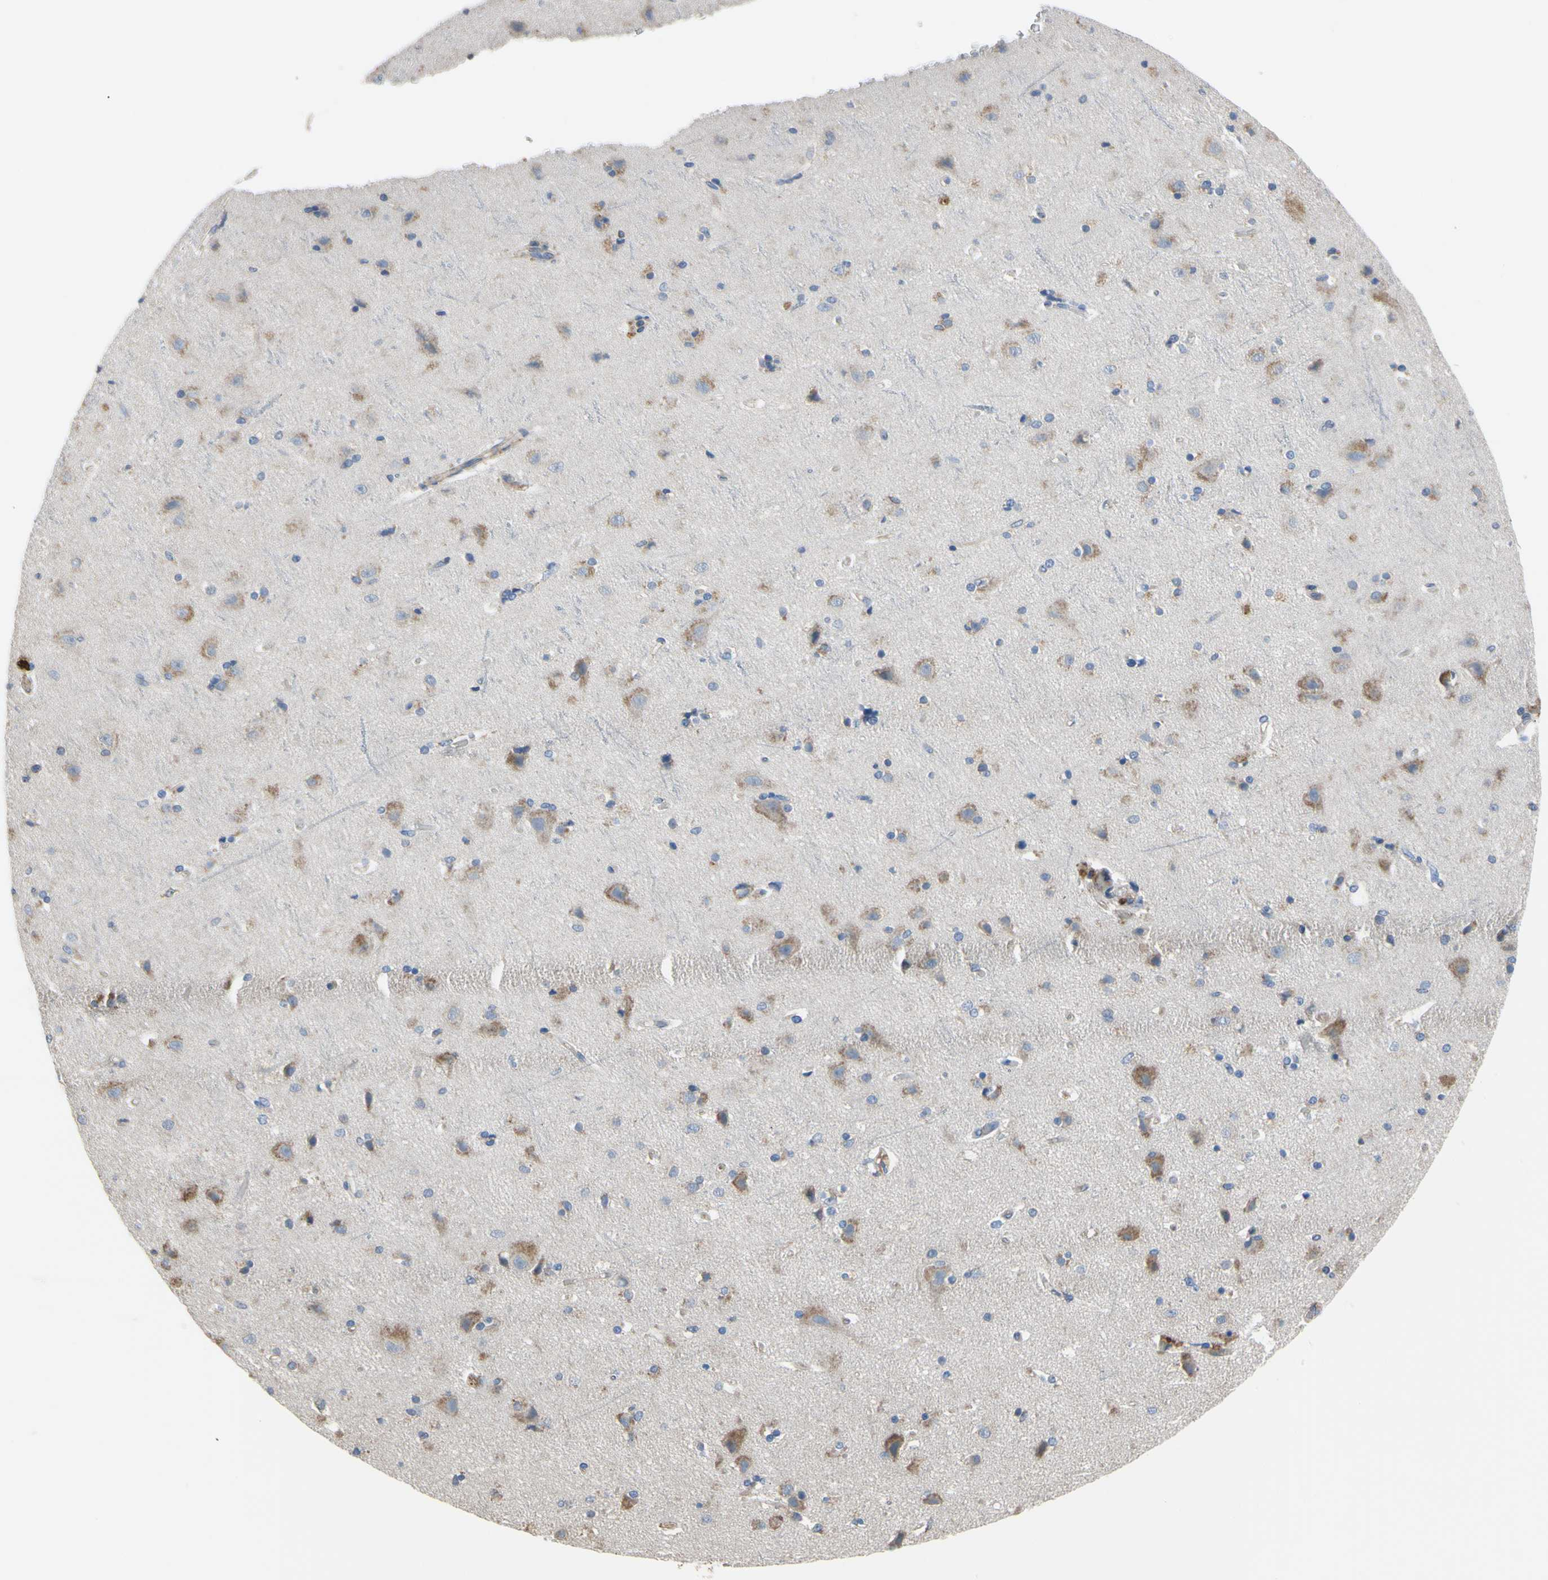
{"staining": {"intensity": "weak", "quantity": ">75%", "location": "cytoplasmic/membranous"}, "tissue": "cerebral cortex", "cell_type": "Endothelial cells", "image_type": "normal", "snomed": [{"axis": "morphology", "description": "Normal tissue, NOS"}, {"axis": "topography", "description": "Cerebral cortex"}], "caption": "Immunohistochemical staining of unremarkable human cerebral cortex shows weak cytoplasmic/membranous protein staining in about >75% of endothelial cells.", "gene": "BECN1", "patient": {"sex": "female", "age": 54}}